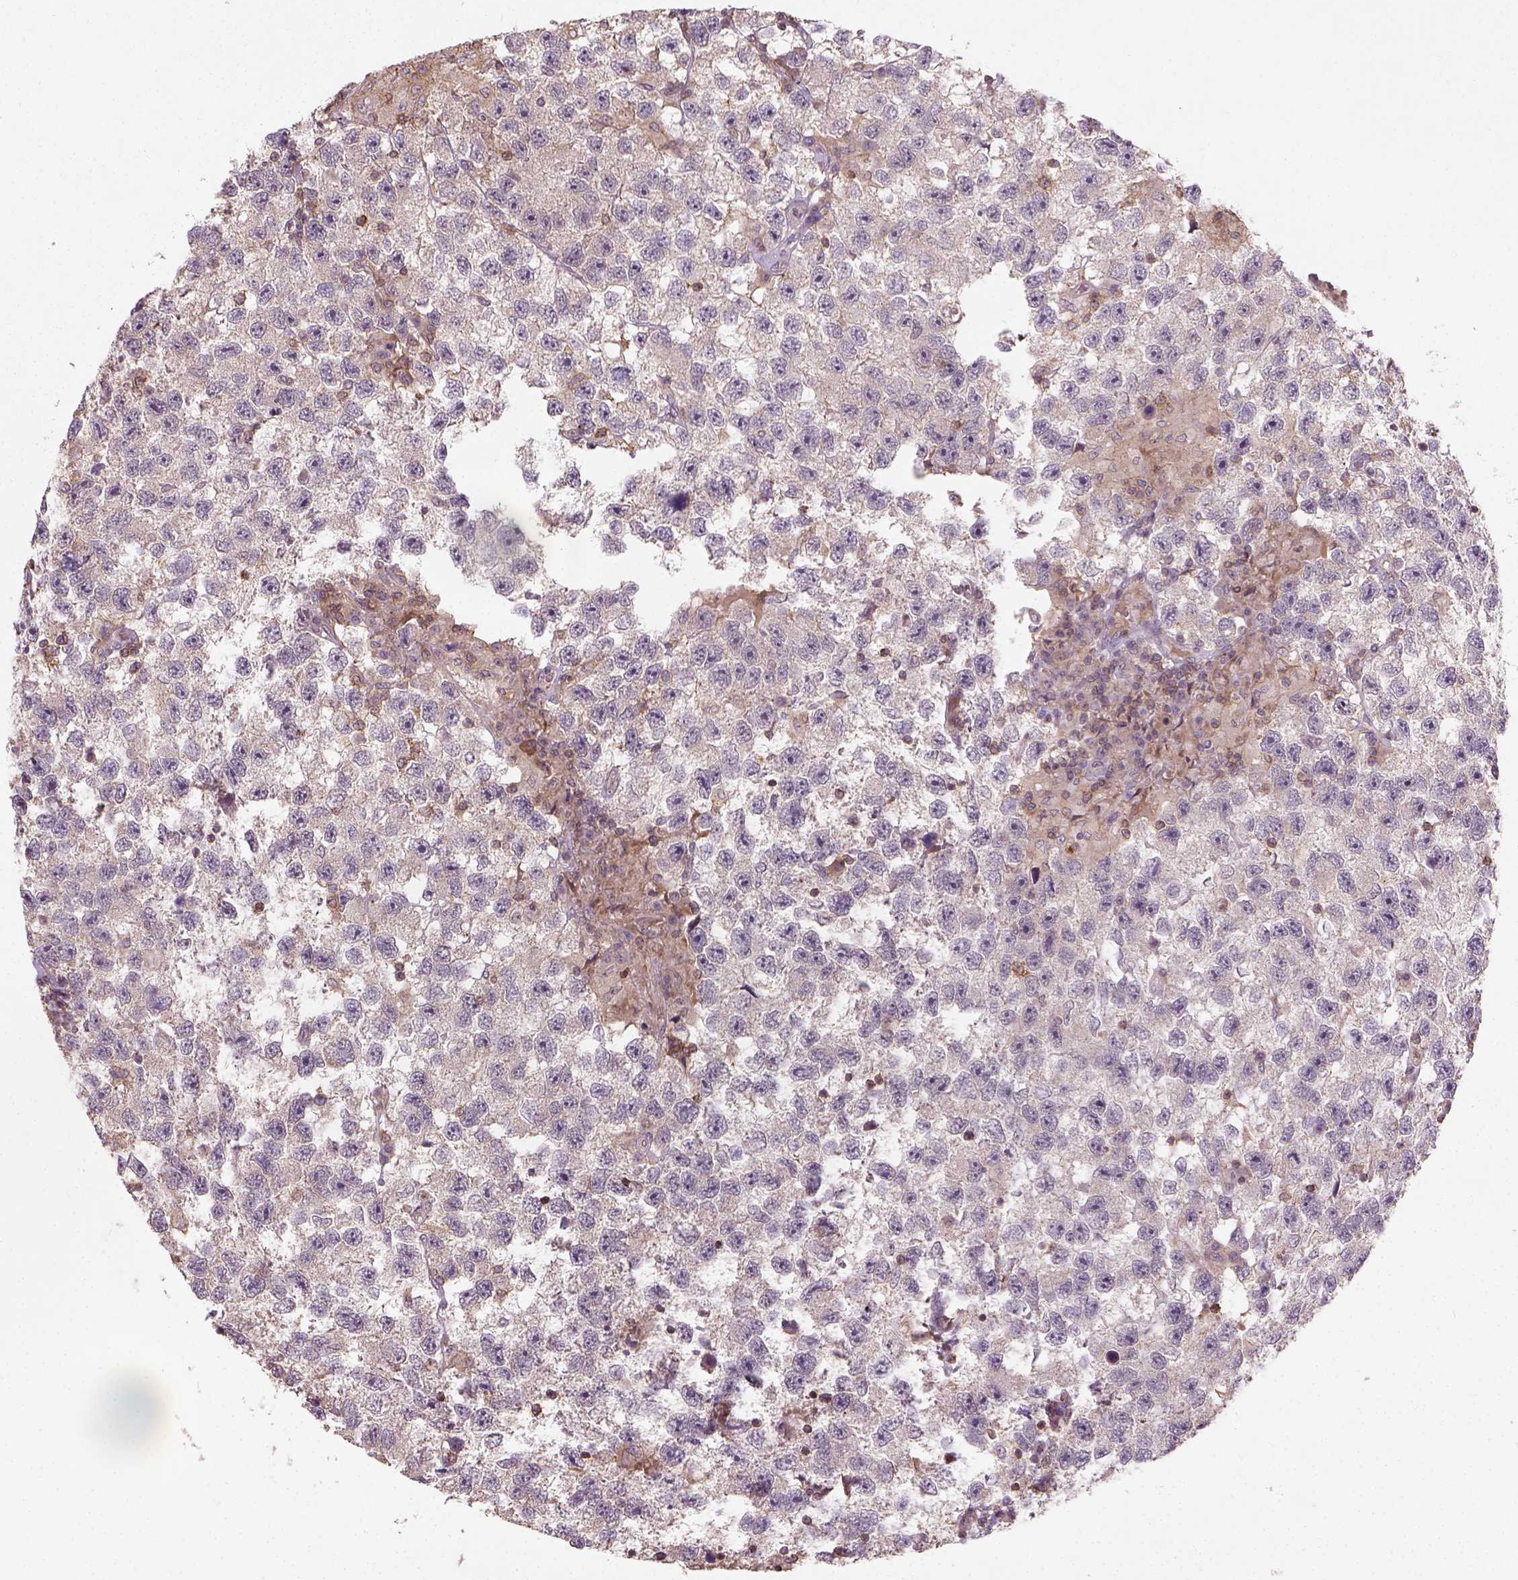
{"staining": {"intensity": "negative", "quantity": "none", "location": "none"}, "tissue": "testis cancer", "cell_type": "Tumor cells", "image_type": "cancer", "snomed": [{"axis": "morphology", "description": "Seminoma, NOS"}, {"axis": "topography", "description": "Testis"}], "caption": "High magnification brightfield microscopy of seminoma (testis) stained with DAB (3,3'-diaminobenzidine) (brown) and counterstained with hematoxylin (blue): tumor cells show no significant expression. (Immunohistochemistry, brightfield microscopy, high magnification).", "gene": "CAMKK1", "patient": {"sex": "male", "age": 26}}